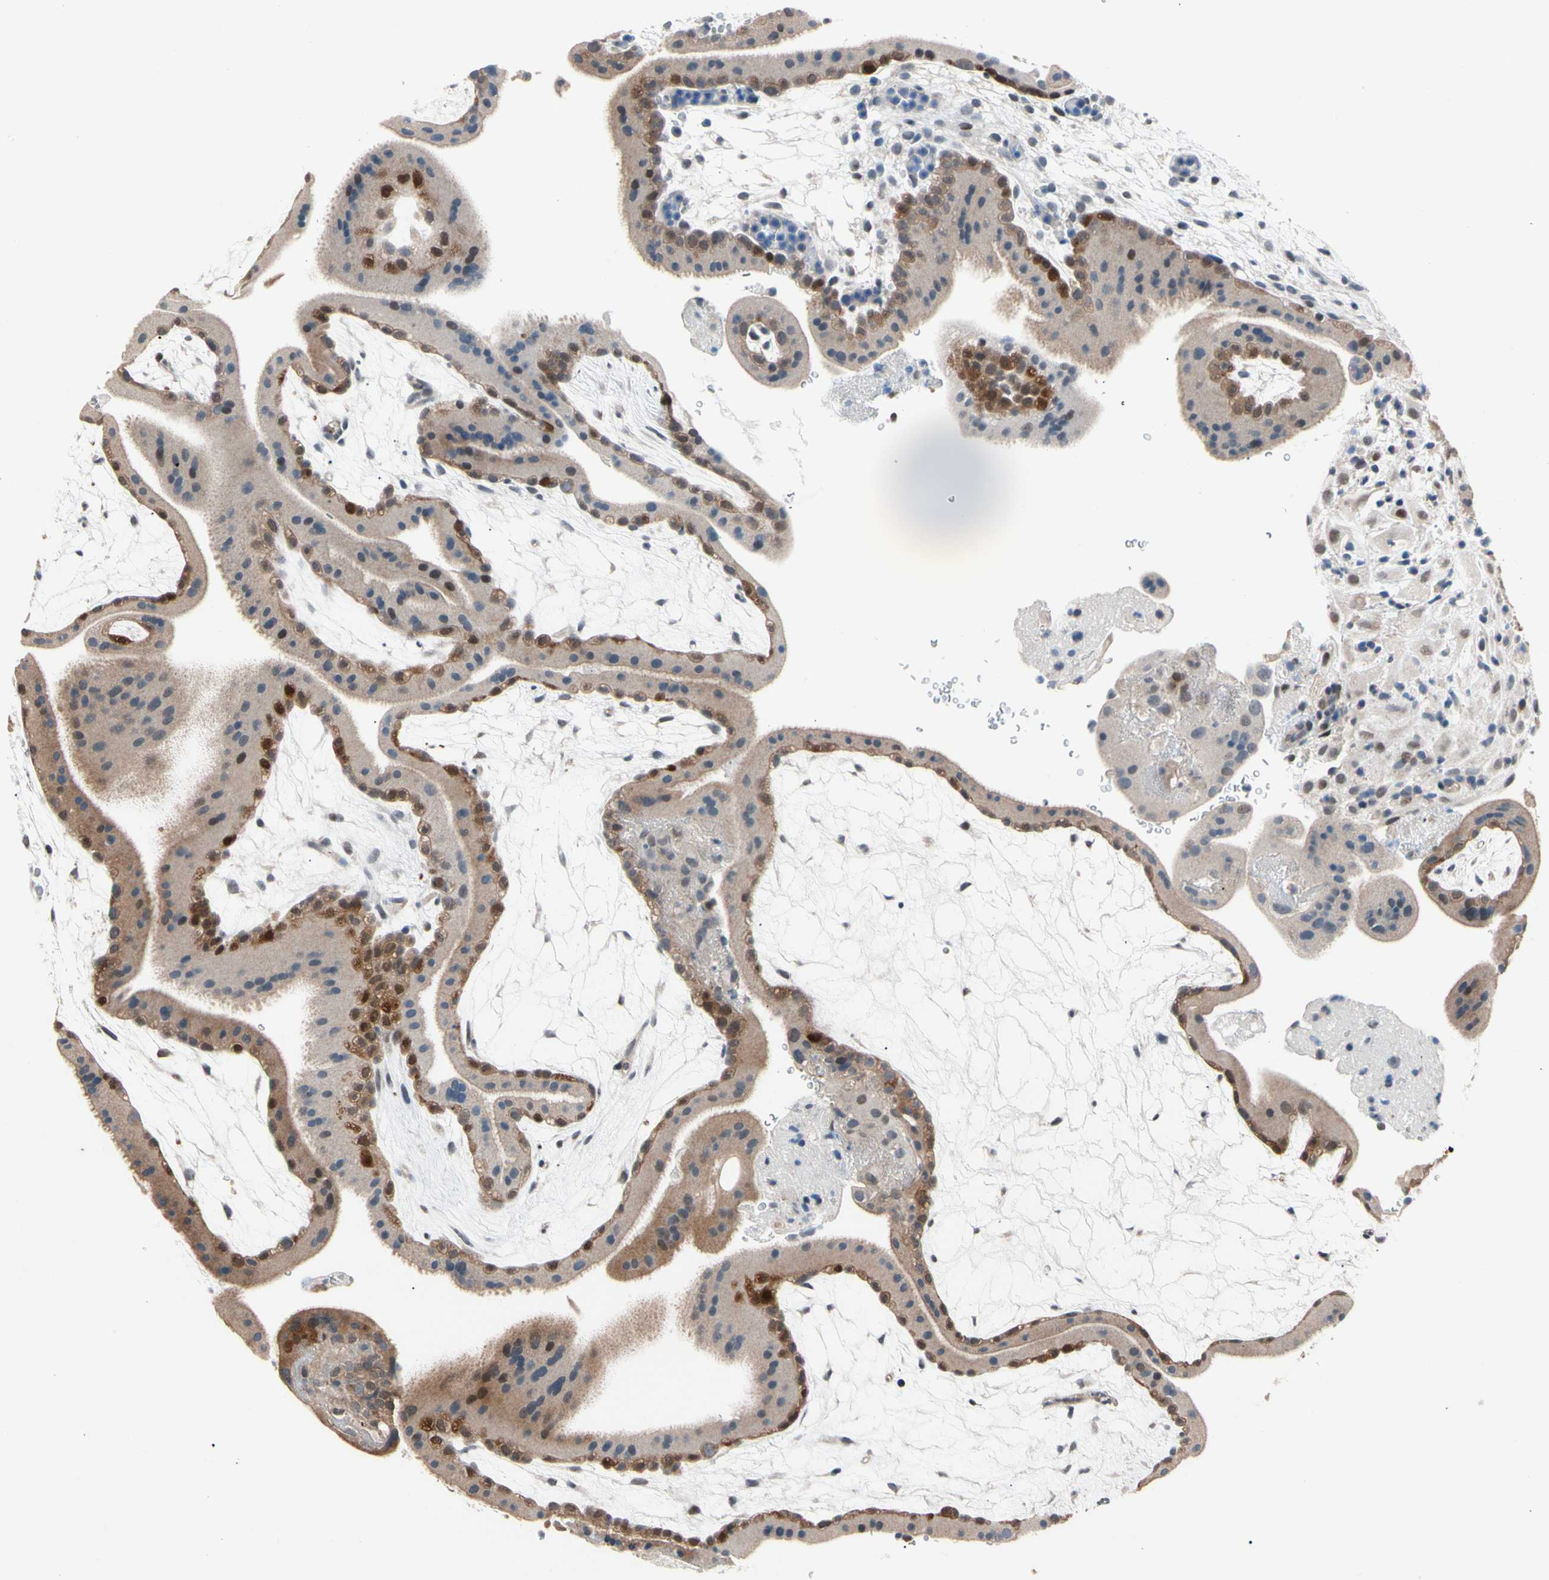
{"staining": {"intensity": "weak", "quantity": "25%-75%", "location": "cytoplasmic/membranous,nuclear"}, "tissue": "placenta", "cell_type": "Decidual cells", "image_type": "normal", "snomed": [{"axis": "morphology", "description": "Normal tissue, NOS"}, {"axis": "topography", "description": "Placenta"}], "caption": "Weak cytoplasmic/membranous,nuclear expression for a protein is identified in approximately 25%-75% of decidual cells of unremarkable placenta using IHC.", "gene": "NGEF", "patient": {"sex": "female", "age": 19}}